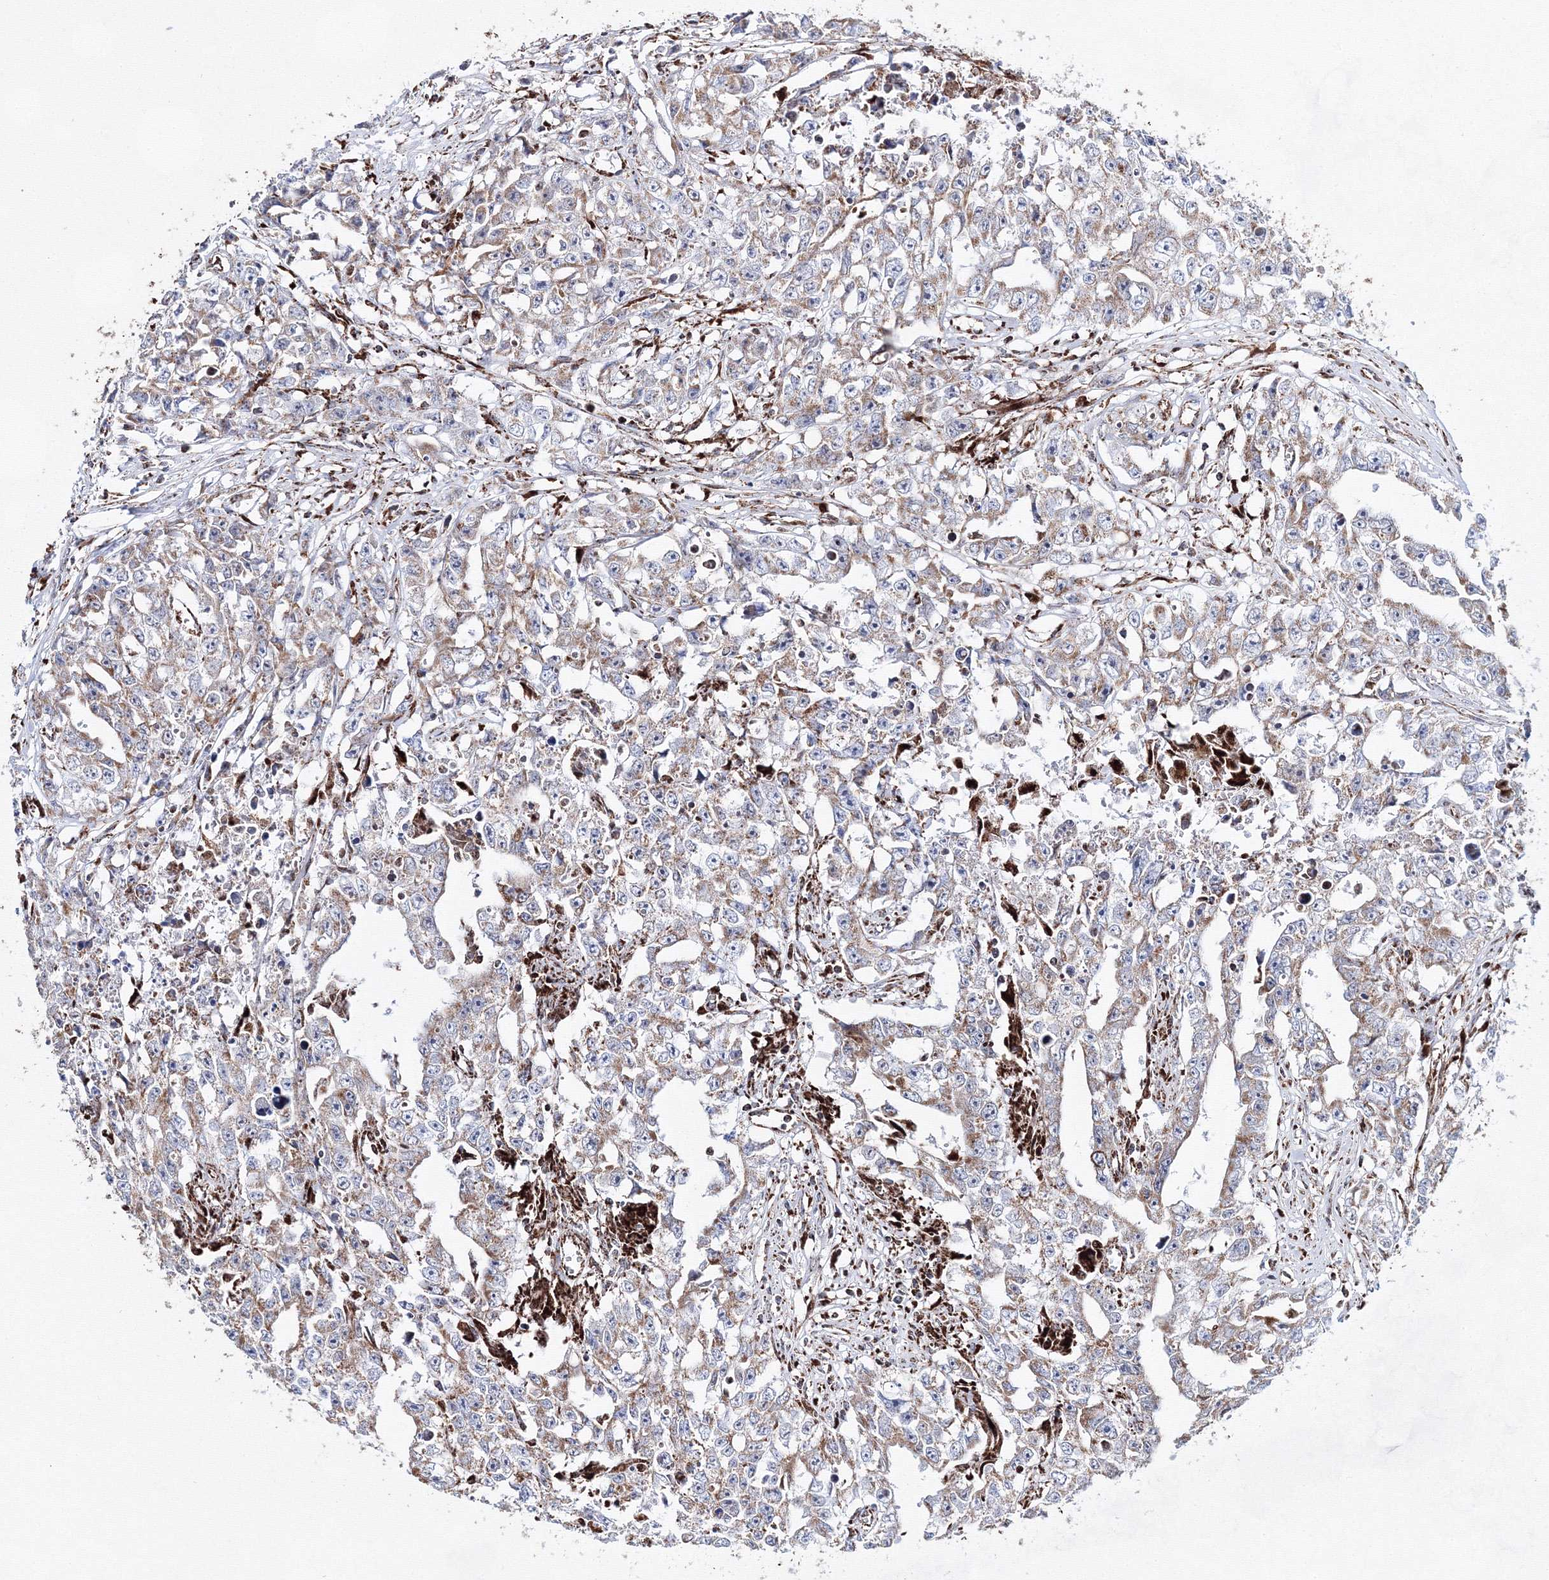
{"staining": {"intensity": "moderate", "quantity": ">75%", "location": "cytoplasmic/membranous"}, "tissue": "testis cancer", "cell_type": "Tumor cells", "image_type": "cancer", "snomed": [{"axis": "morphology", "description": "Seminoma, NOS"}, {"axis": "morphology", "description": "Carcinoma, Embryonal, NOS"}, {"axis": "topography", "description": "Testis"}], "caption": "Seminoma (testis) was stained to show a protein in brown. There is medium levels of moderate cytoplasmic/membranous positivity in about >75% of tumor cells.", "gene": "HADHB", "patient": {"sex": "male", "age": 43}}